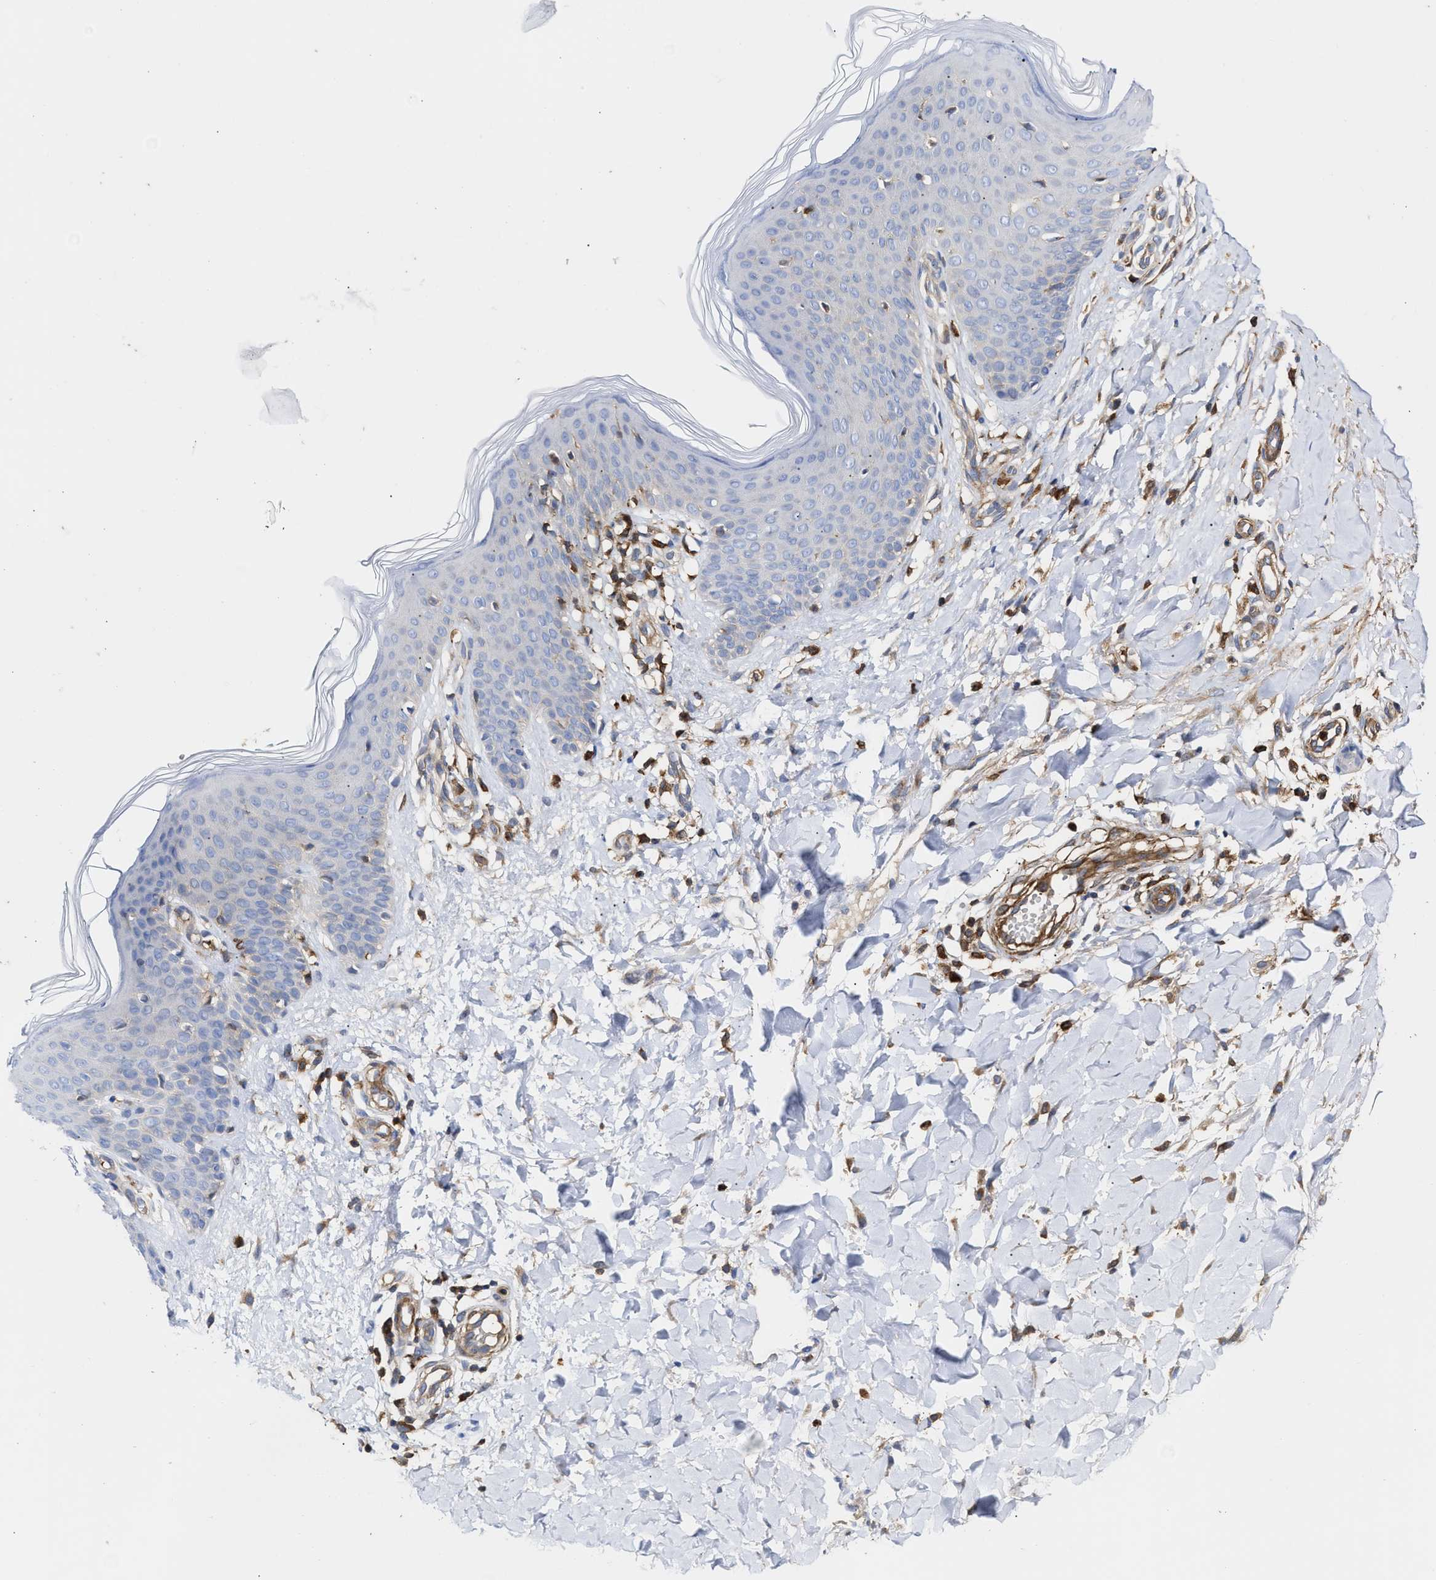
{"staining": {"intensity": "moderate", "quantity": "25%-75%", "location": "cytoplasmic/membranous"}, "tissue": "skin", "cell_type": "Fibroblasts", "image_type": "normal", "snomed": [{"axis": "morphology", "description": "Normal tissue, NOS"}, {"axis": "topography", "description": "Skin"}], "caption": "This is a histology image of immunohistochemistry (IHC) staining of benign skin, which shows moderate positivity in the cytoplasmic/membranous of fibroblasts.", "gene": "HS3ST5", "patient": {"sex": "male", "age": 41}}